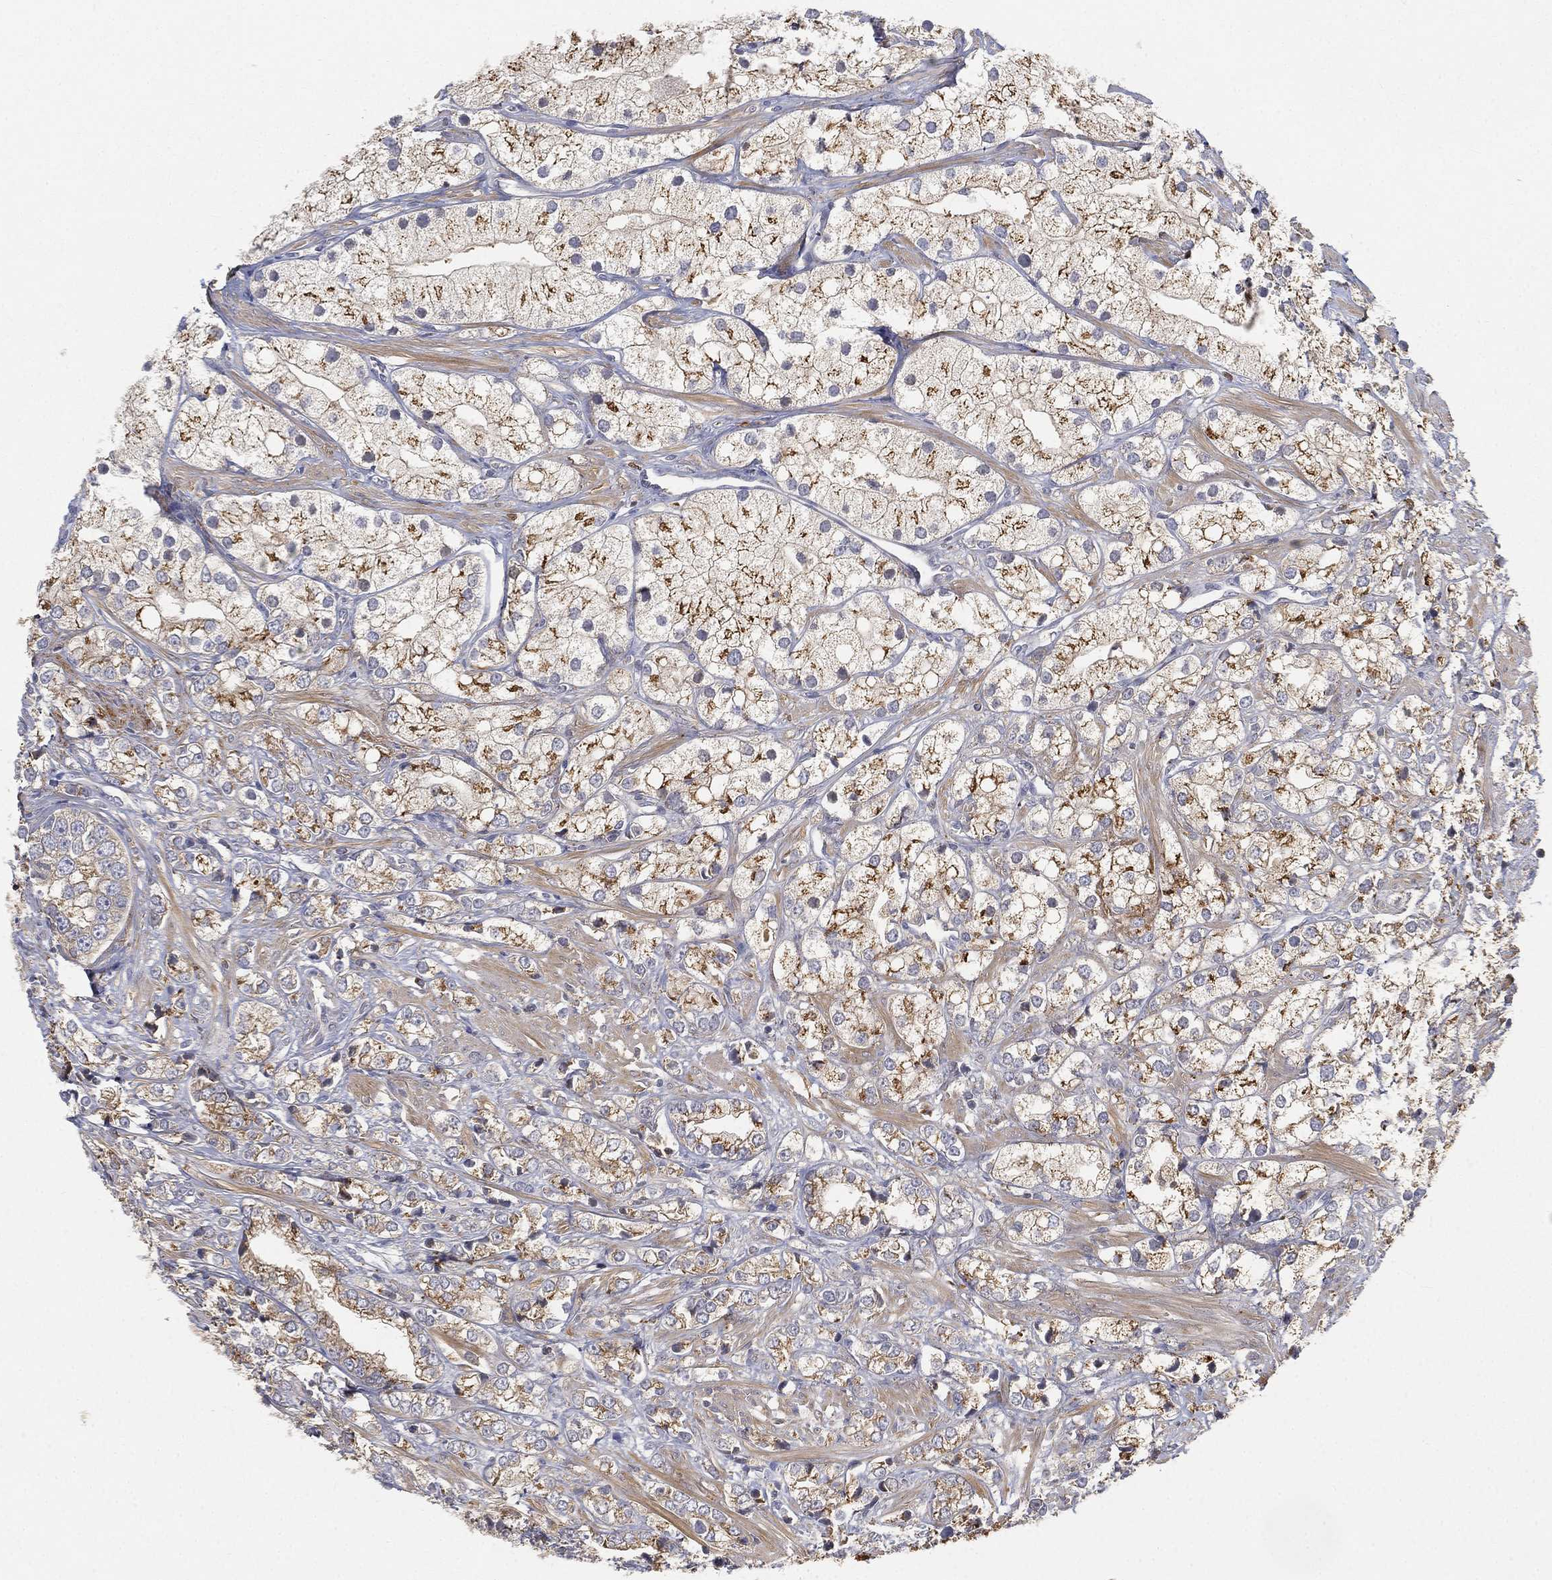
{"staining": {"intensity": "strong", "quantity": ">75%", "location": "cytoplasmic/membranous"}, "tissue": "prostate cancer", "cell_type": "Tumor cells", "image_type": "cancer", "snomed": [{"axis": "morphology", "description": "Adenocarcinoma, NOS"}, {"axis": "topography", "description": "Prostate and seminal vesicle, NOS"}, {"axis": "topography", "description": "Prostate"}], "caption": "Immunohistochemical staining of human adenocarcinoma (prostate) reveals high levels of strong cytoplasmic/membranous staining in about >75% of tumor cells.", "gene": "CTSL", "patient": {"sex": "male", "age": 79}}